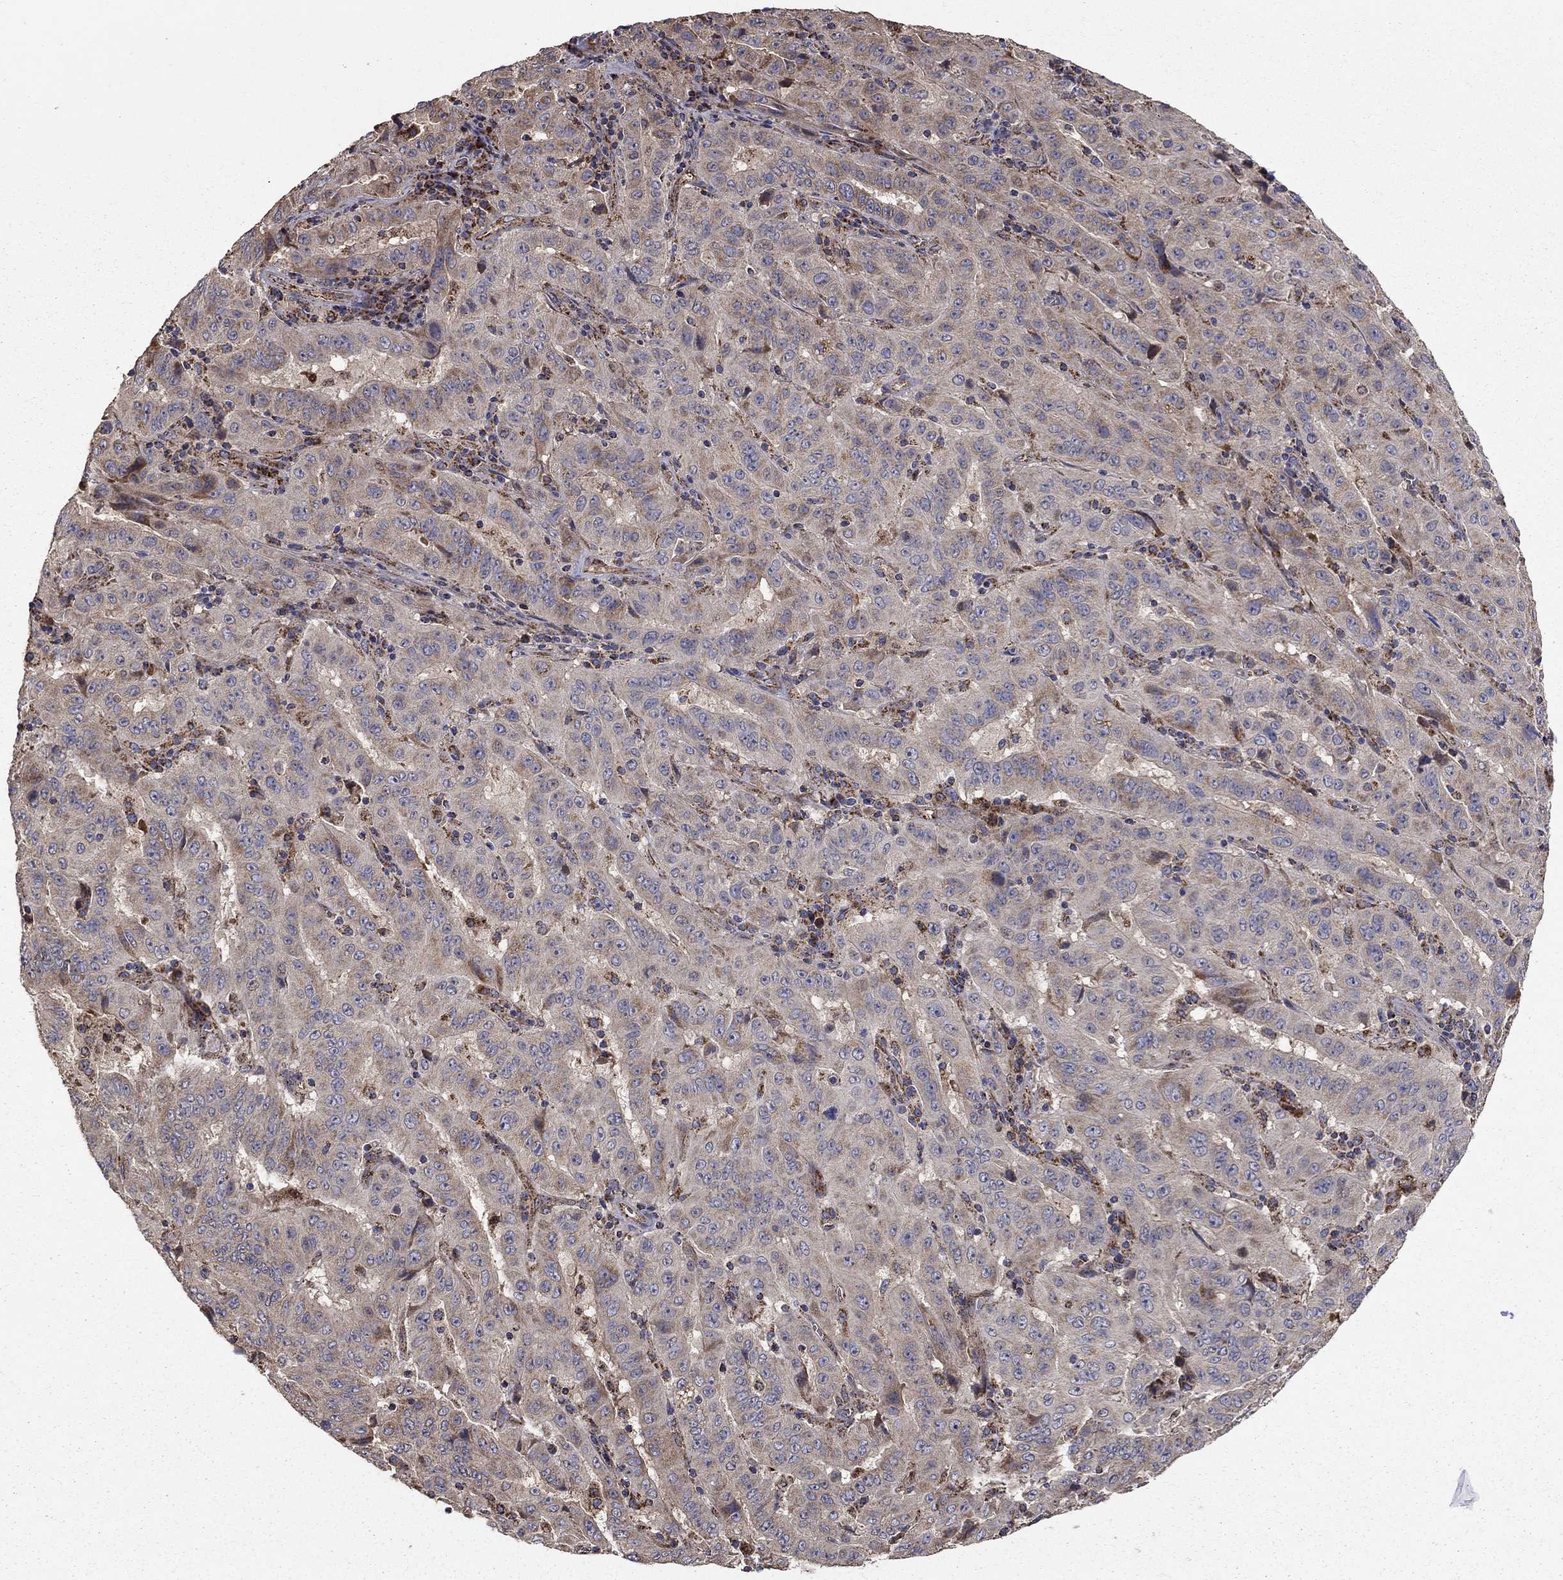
{"staining": {"intensity": "weak", "quantity": ">75%", "location": "cytoplasmic/membranous"}, "tissue": "pancreatic cancer", "cell_type": "Tumor cells", "image_type": "cancer", "snomed": [{"axis": "morphology", "description": "Adenocarcinoma, NOS"}, {"axis": "topography", "description": "Pancreas"}], "caption": "Immunohistochemistry (IHC) (DAB) staining of human pancreatic cancer displays weak cytoplasmic/membranous protein expression in about >75% of tumor cells.", "gene": "NDUFS8", "patient": {"sex": "male", "age": 63}}